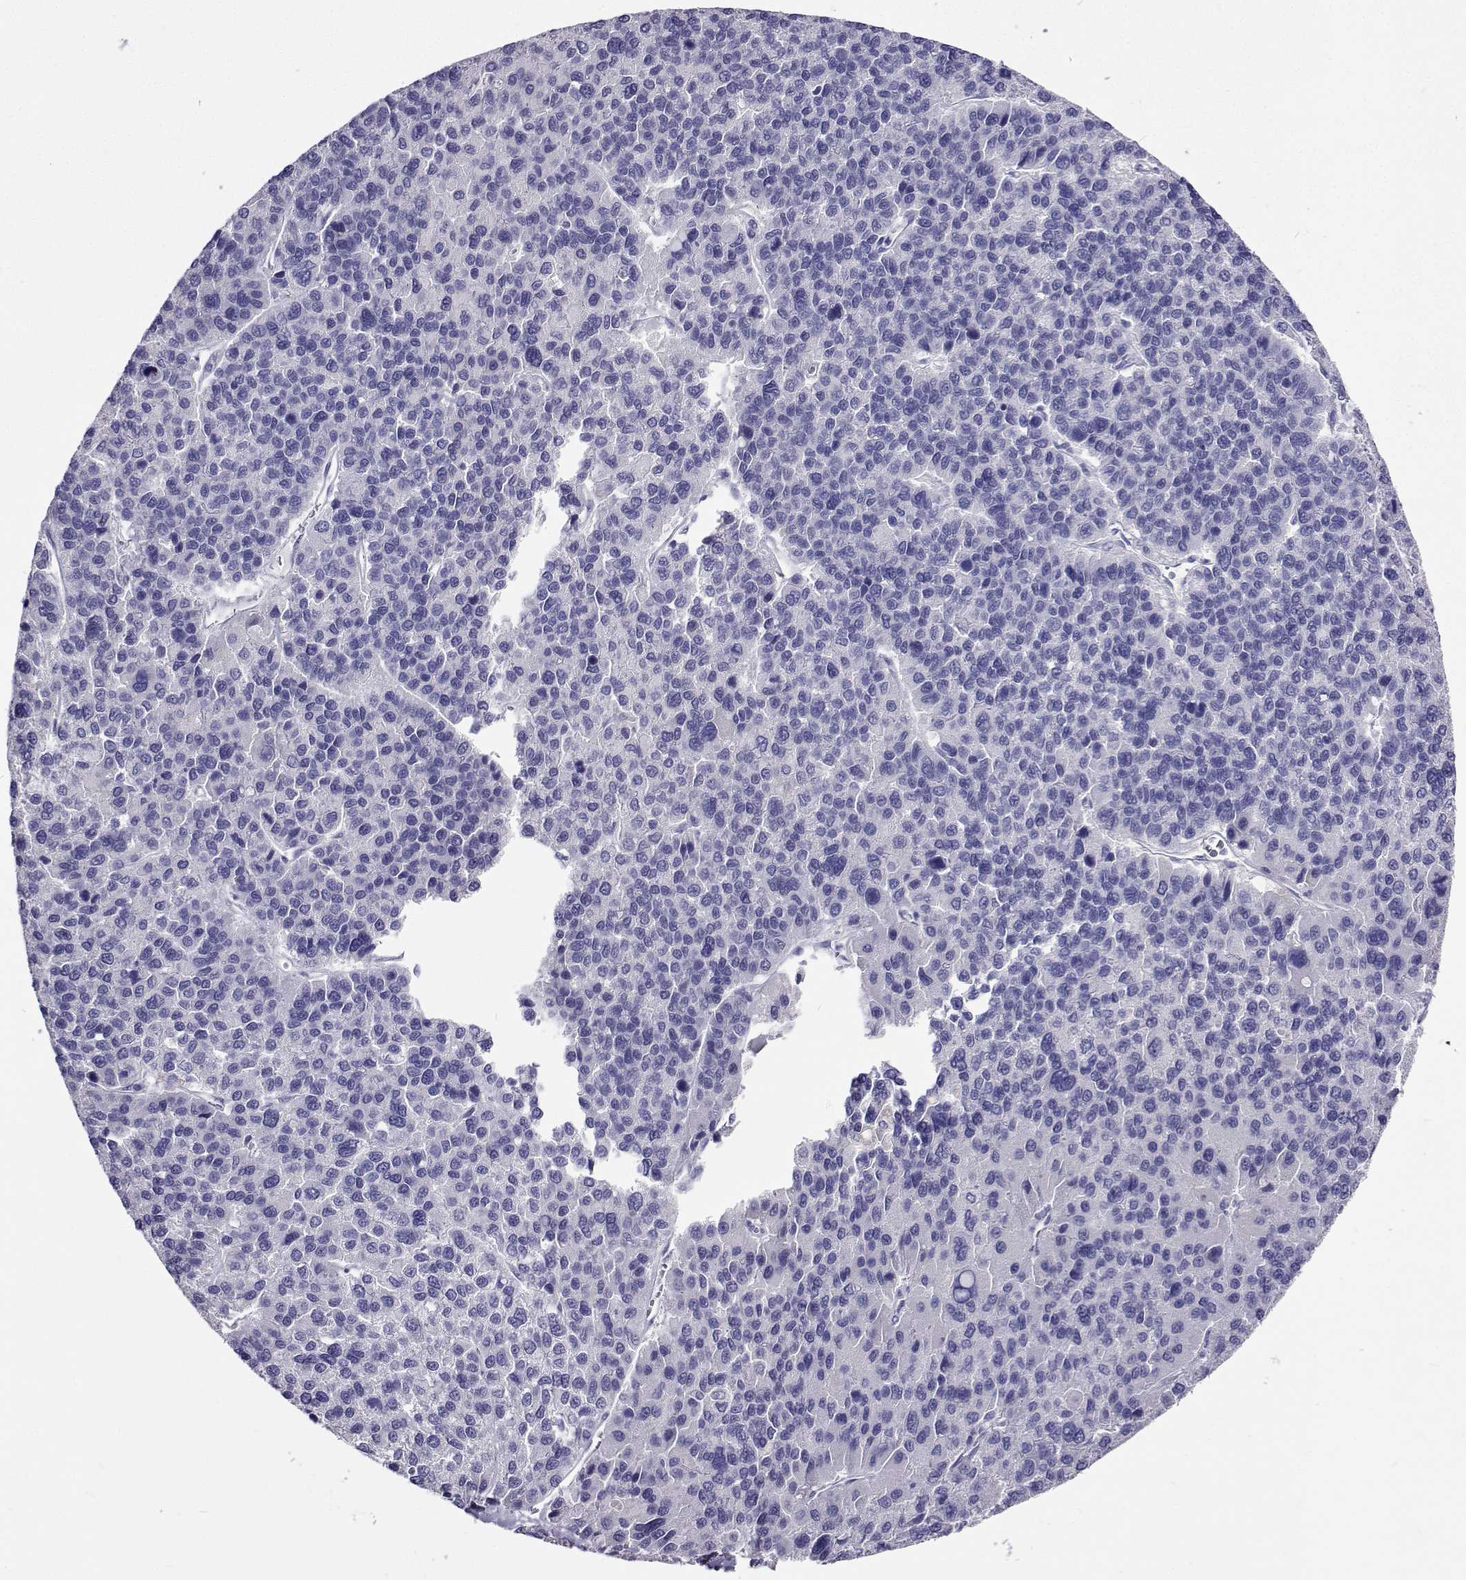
{"staining": {"intensity": "negative", "quantity": "none", "location": "none"}, "tissue": "liver cancer", "cell_type": "Tumor cells", "image_type": "cancer", "snomed": [{"axis": "morphology", "description": "Carcinoma, Hepatocellular, NOS"}, {"axis": "topography", "description": "Liver"}], "caption": "Human hepatocellular carcinoma (liver) stained for a protein using IHC shows no staining in tumor cells.", "gene": "LHFPL7", "patient": {"sex": "female", "age": 41}}